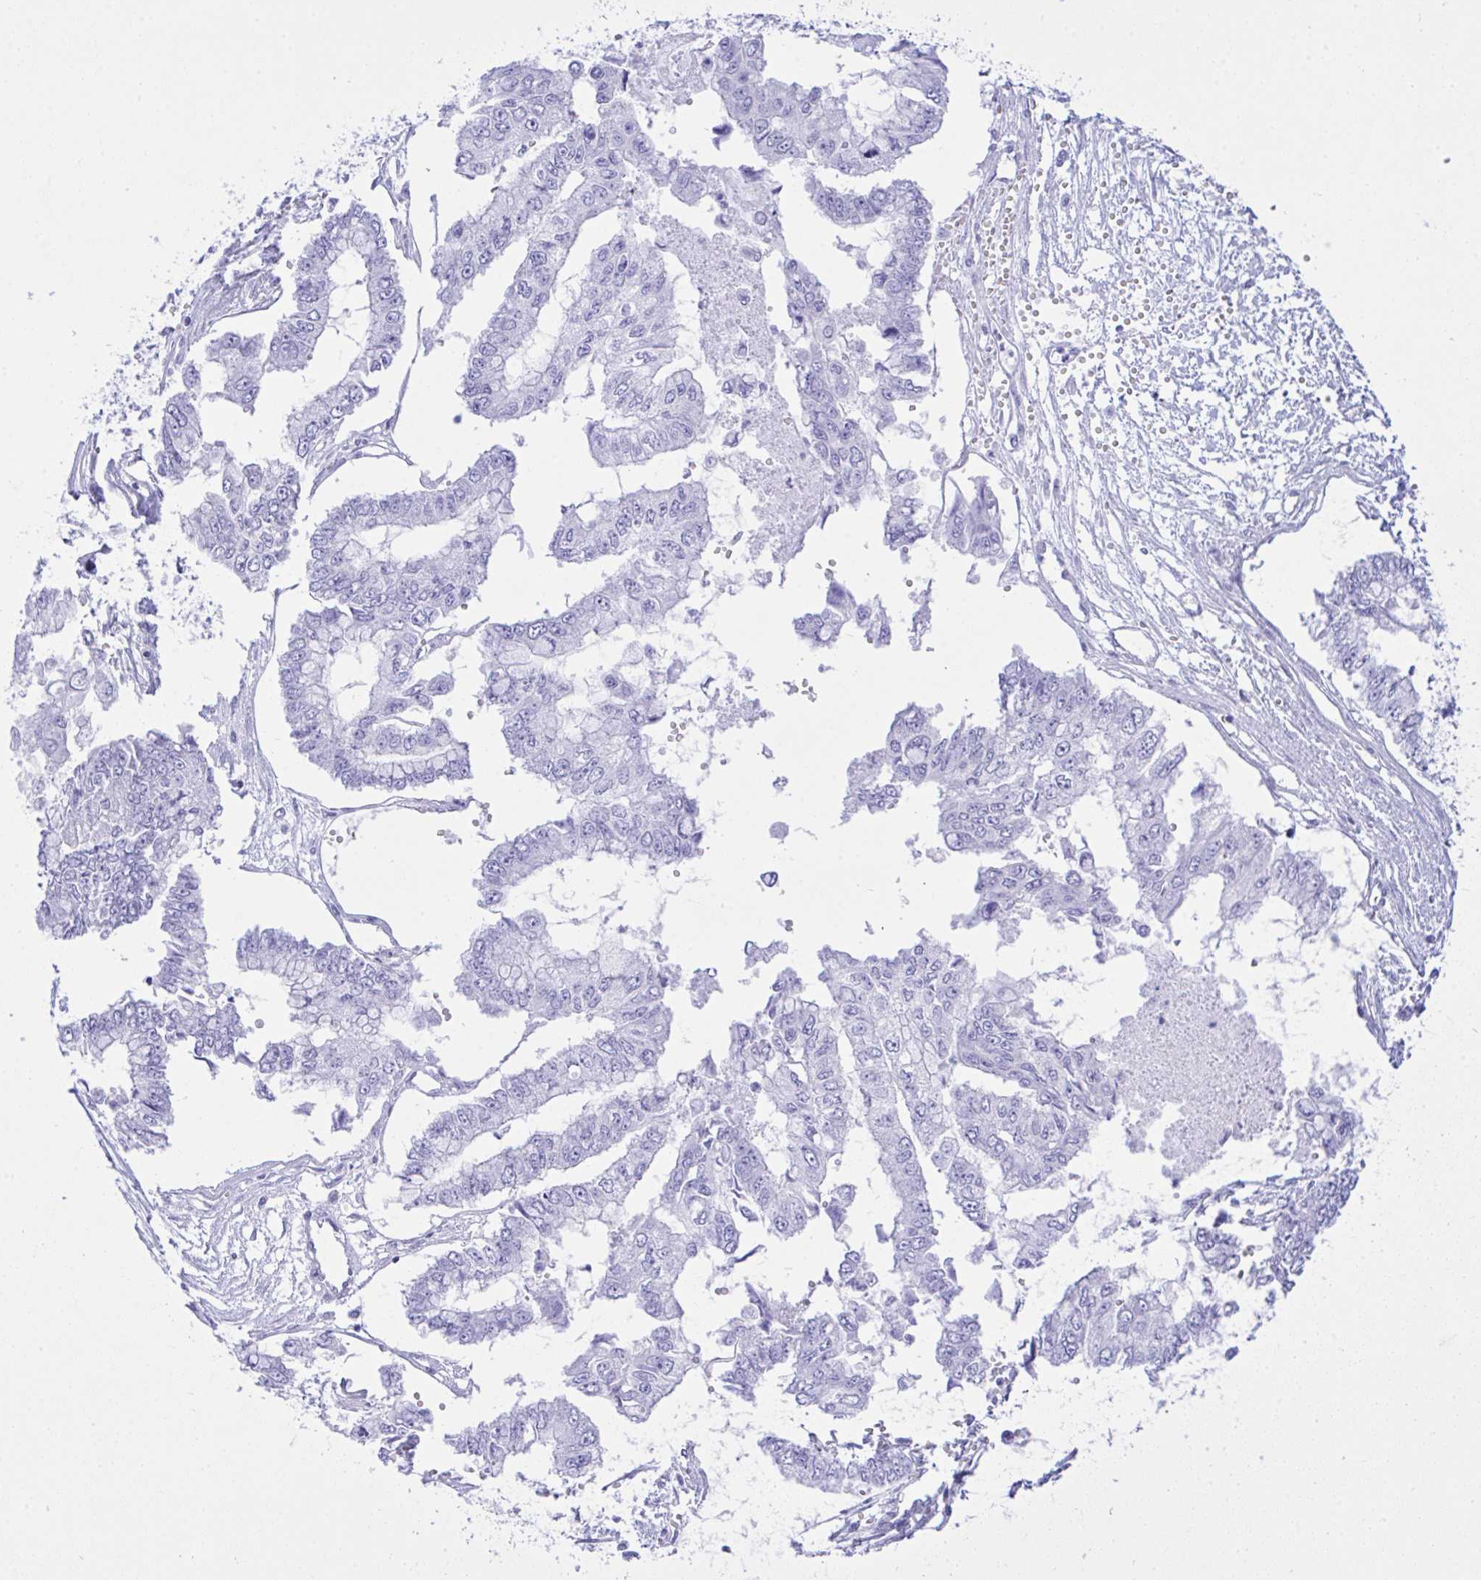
{"staining": {"intensity": "negative", "quantity": "none", "location": "none"}, "tissue": "ovarian cancer", "cell_type": "Tumor cells", "image_type": "cancer", "snomed": [{"axis": "morphology", "description": "Cystadenocarcinoma, mucinous, NOS"}, {"axis": "topography", "description": "Ovary"}], "caption": "The immunohistochemistry histopathology image has no significant expression in tumor cells of ovarian cancer tissue.", "gene": "SELENOV", "patient": {"sex": "female", "age": 72}}